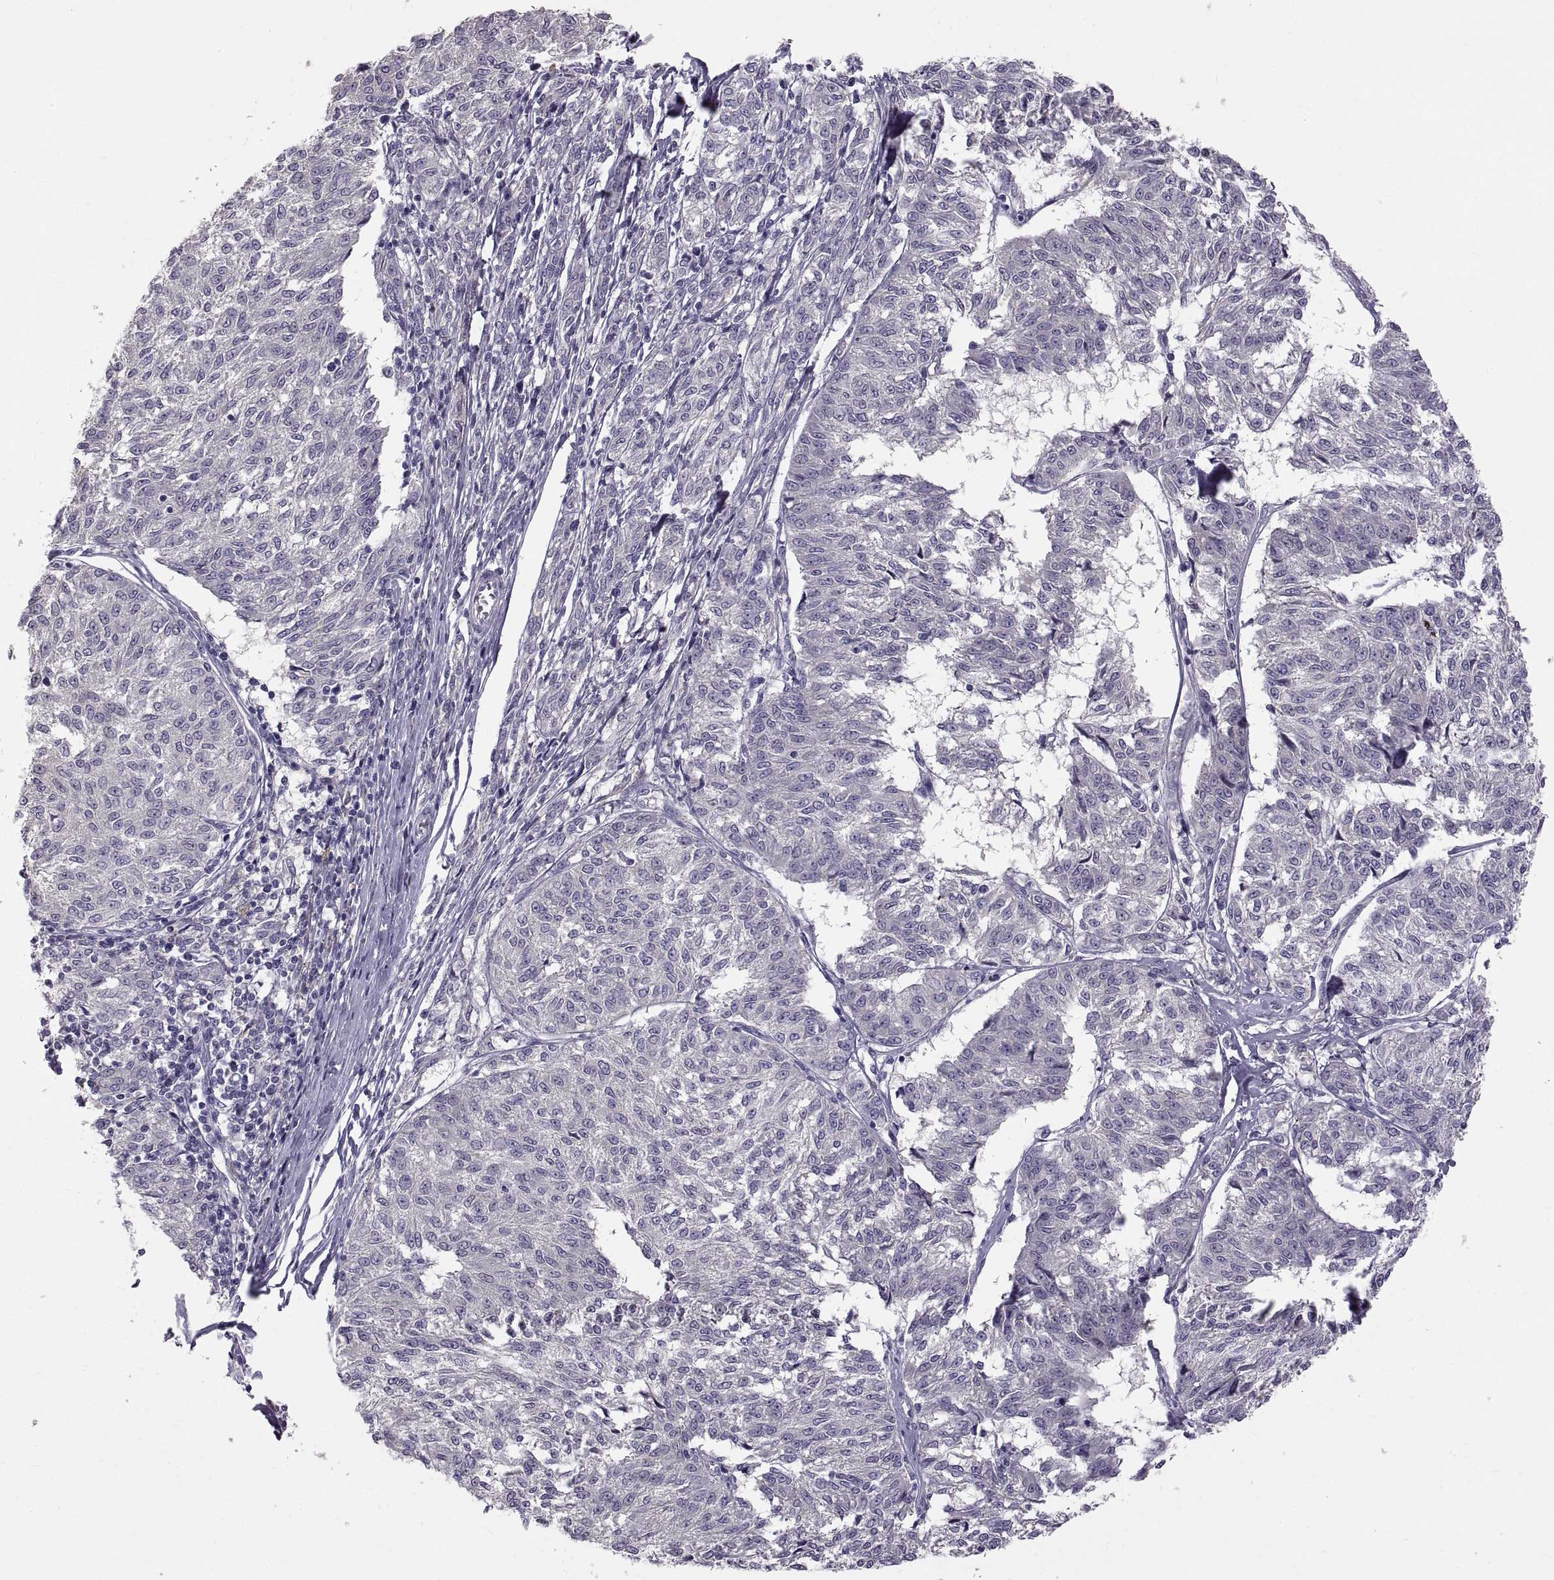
{"staining": {"intensity": "negative", "quantity": "none", "location": "none"}, "tissue": "melanoma", "cell_type": "Tumor cells", "image_type": "cancer", "snomed": [{"axis": "morphology", "description": "Malignant melanoma, NOS"}, {"axis": "topography", "description": "Skin"}], "caption": "High magnification brightfield microscopy of melanoma stained with DAB (3,3'-diaminobenzidine) (brown) and counterstained with hematoxylin (blue): tumor cells show no significant positivity.", "gene": "WFDC8", "patient": {"sex": "female", "age": 72}}